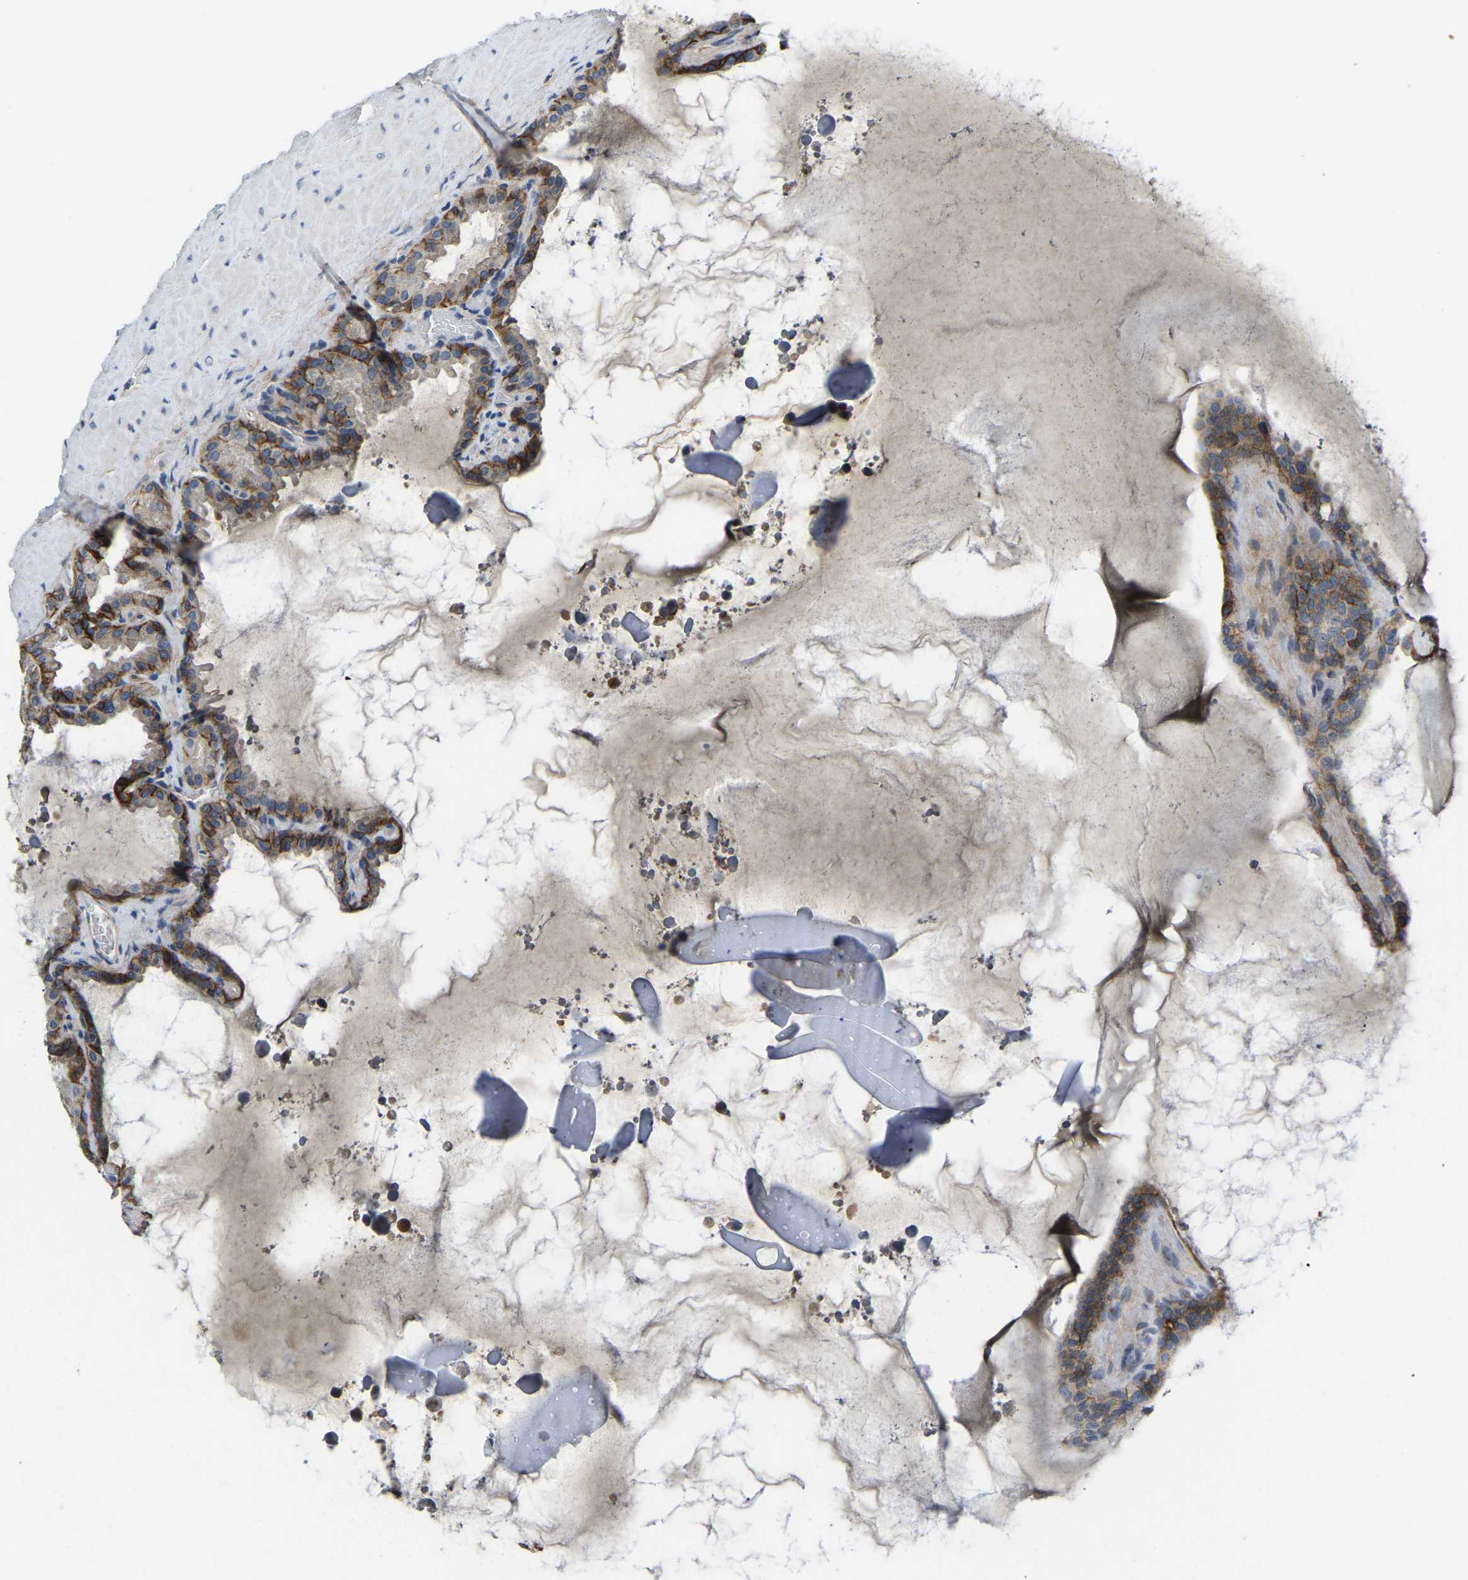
{"staining": {"intensity": "moderate", "quantity": ">75%", "location": "cytoplasmic/membranous"}, "tissue": "seminal vesicle", "cell_type": "Glandular cells", "image_type": "normal", "snomed": [{"axis": "morphology", "description": "Normal tissue, NOS"}, {"axis": "topography", "description": "Seminal veicle"}], "caption": "A micrograph of seminal vesicle stained for a protein demonstrates moderate cytoplasmic/membranous brown staining in glandular cells.", "gene": "ITGA2", "patient": {"sex": "male", "age": 46}}